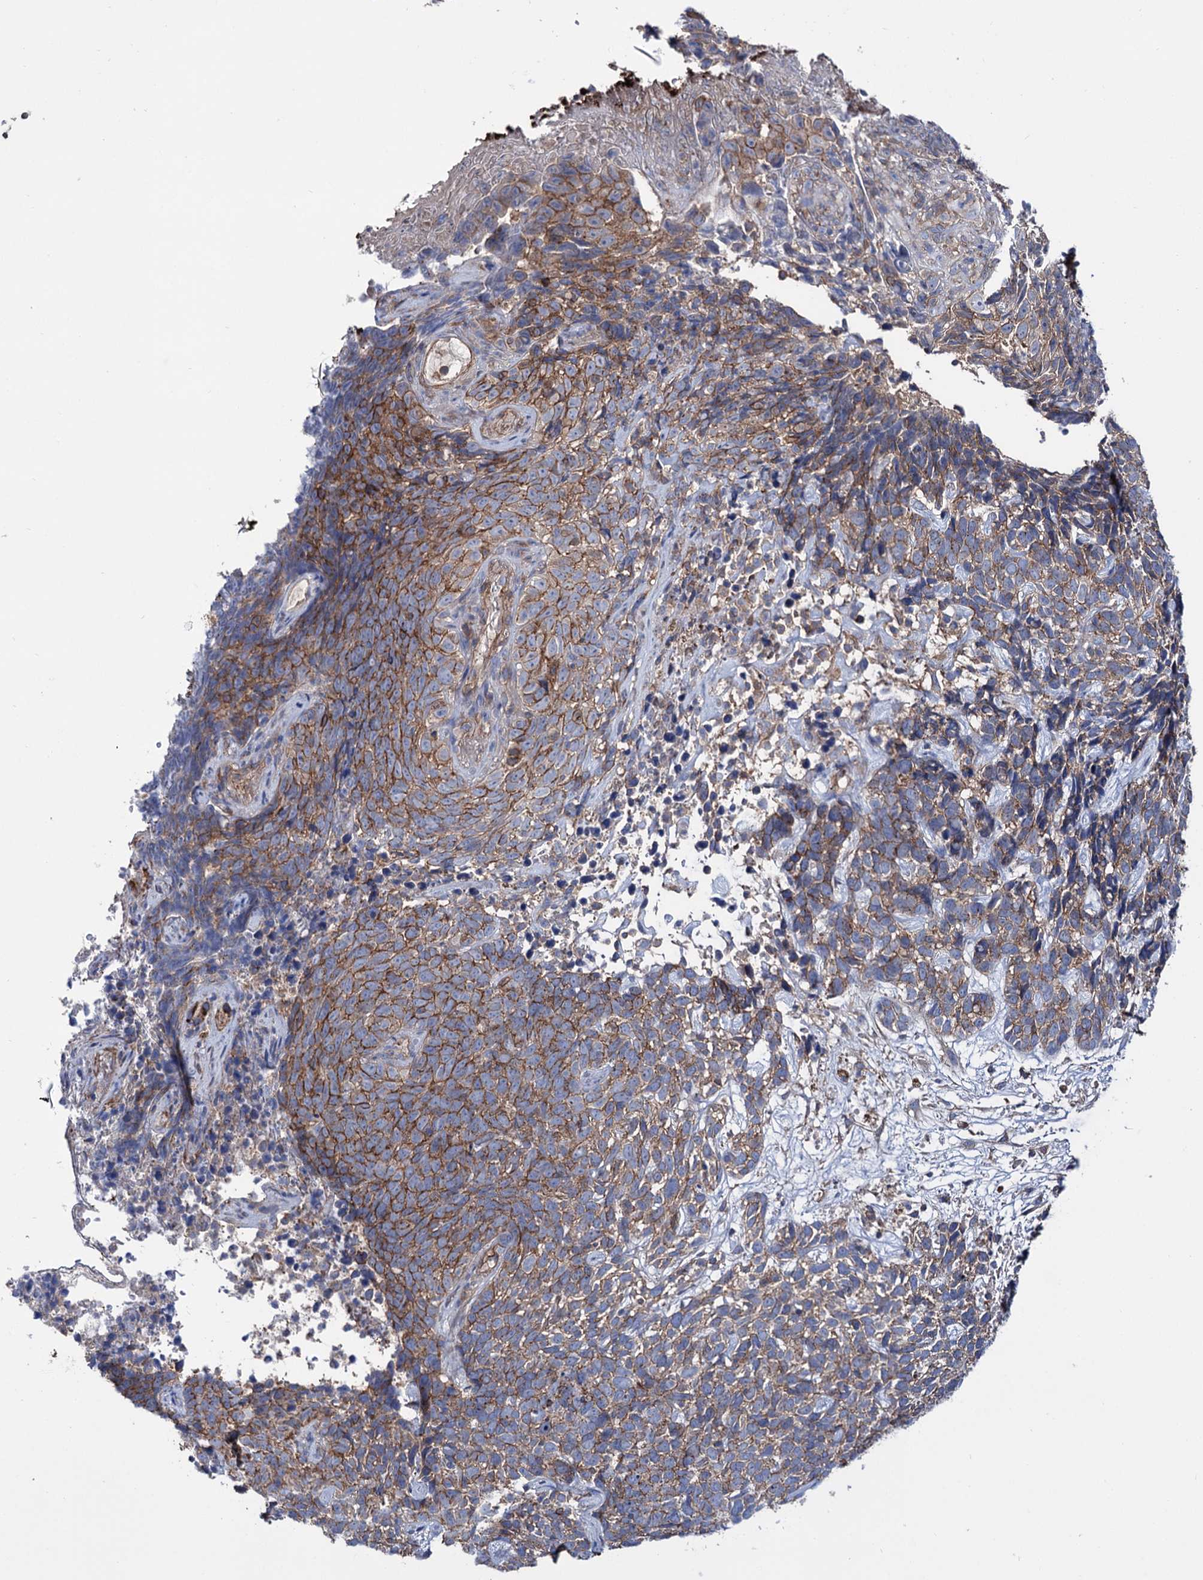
{"staining": {"intensity": "moderate", "quantity": ">75%", "location": "cytoplasmic/membranous"}, "tissue": "skin cancer", "cell_type": "Tumor cells", "image_type": "cancer", "snomed": [{"axis": "morphology", "description": "Basal cell carcinoma"}, {"axis": "topography", "description": "Skin"}], "caption": "This histopathology image displays immunohistochemistry staining of skin cancer (basal cell carcinoma), with medium moderate cytoplasmic/membranous staining in approximately >75% of tumor cells.", "gene": "DEF6", "patient": {"sex": "female", "age": 84}}